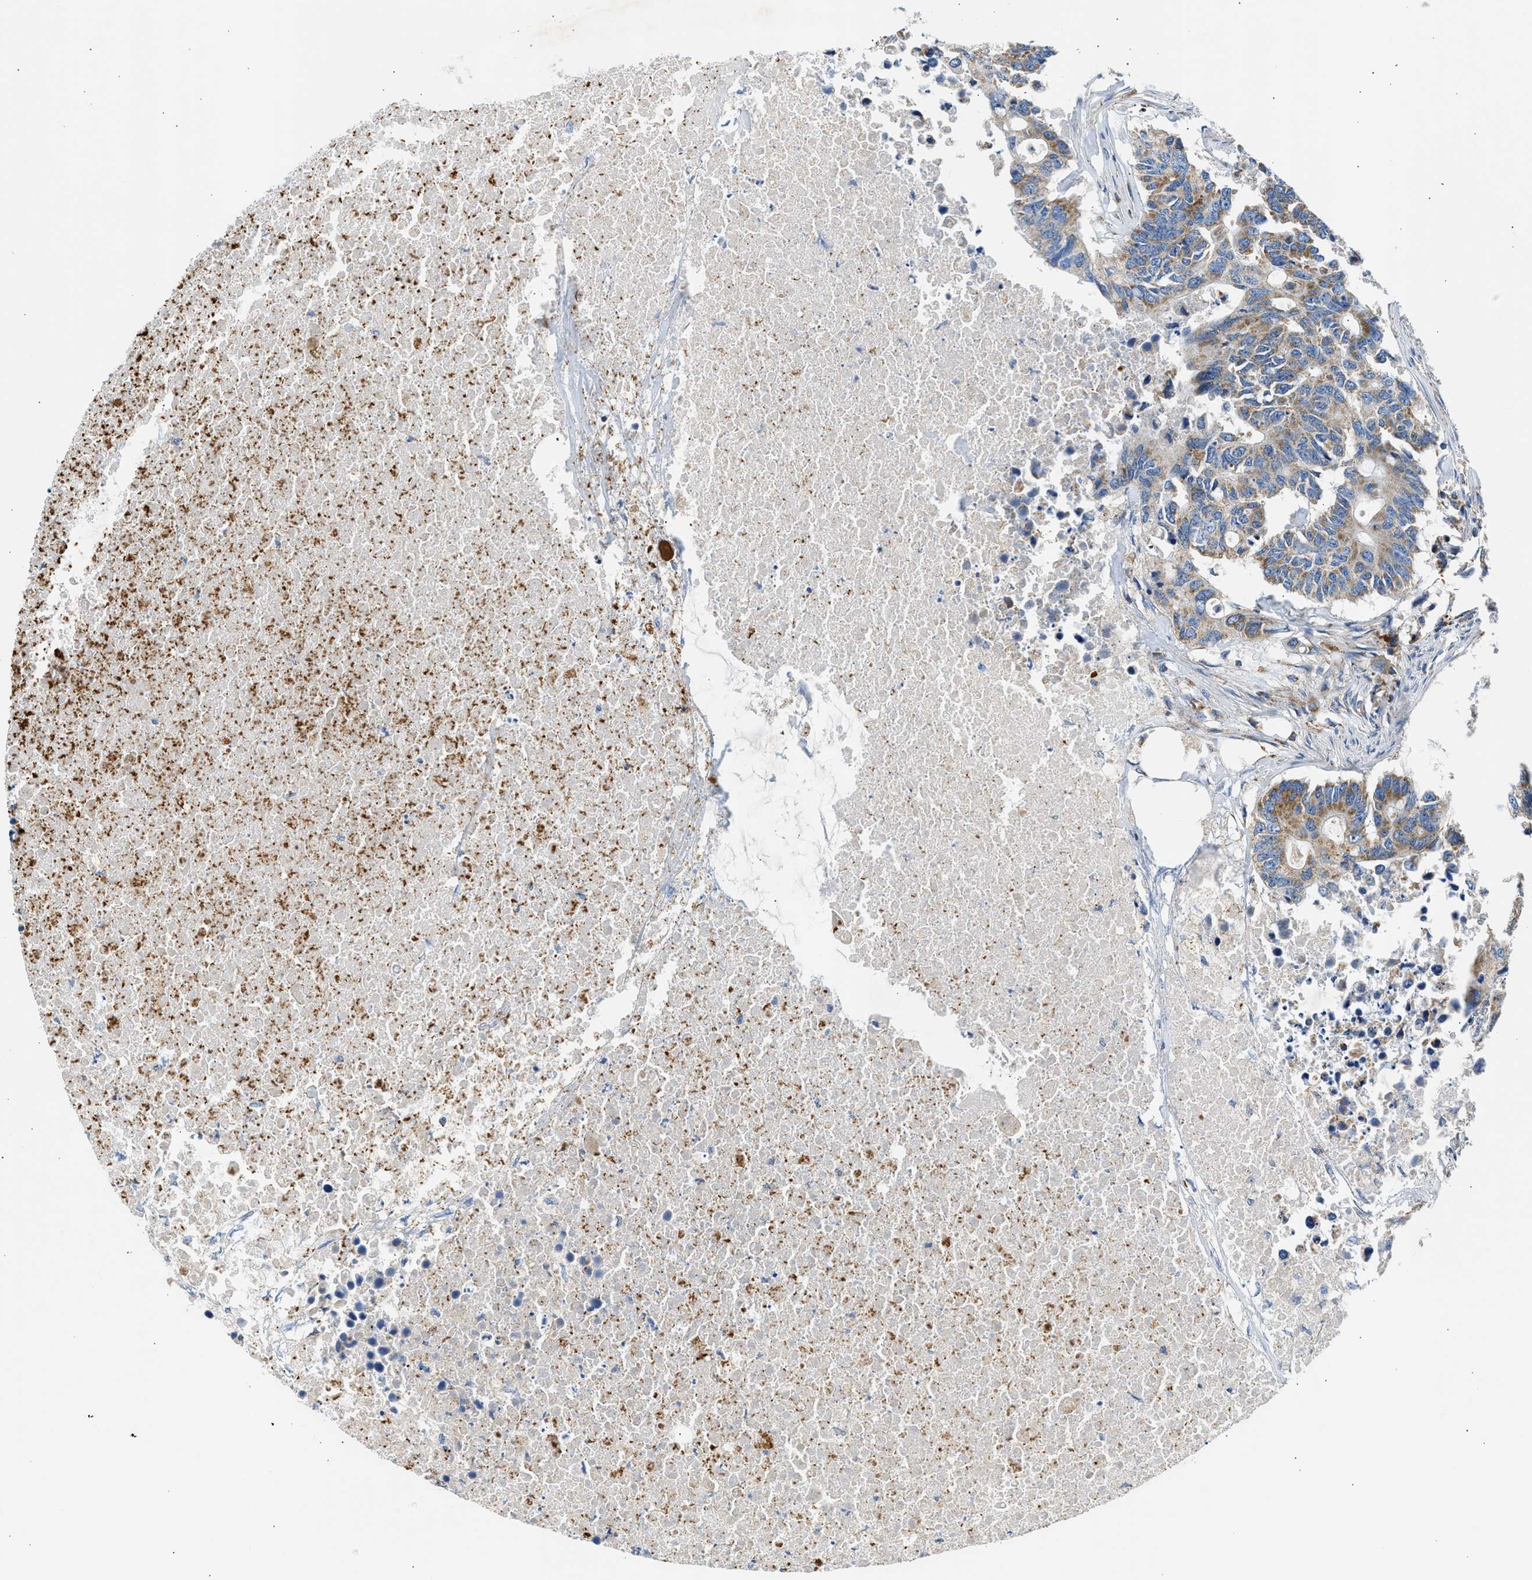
{"staining": {"intensity": "moderate", "quantity": "25%-75%", "location": "cytoplasmic/membranous"}, "tissue": "colorectal cancer", "cell_type": "Tumor cells", "image_type": "cancer", "snomed": [{"axis": "morphology", "description": "Adenocarcinoma, NOS"}, {"axis": "topography", "description": "Colon"}], "caption": "A high-resolution photomicrograph shows IHC staining of adenocarcinoma (colorectal), which demonstrates moderate cytoplasmic/membranous expression in approximately 25%-75% of tumor cells. Immunohistochemistry stains the protein in brown and the nuclei are stained blue.", "gene": "CAMKK2", "patient": {"sex": "male", "age": 71}}